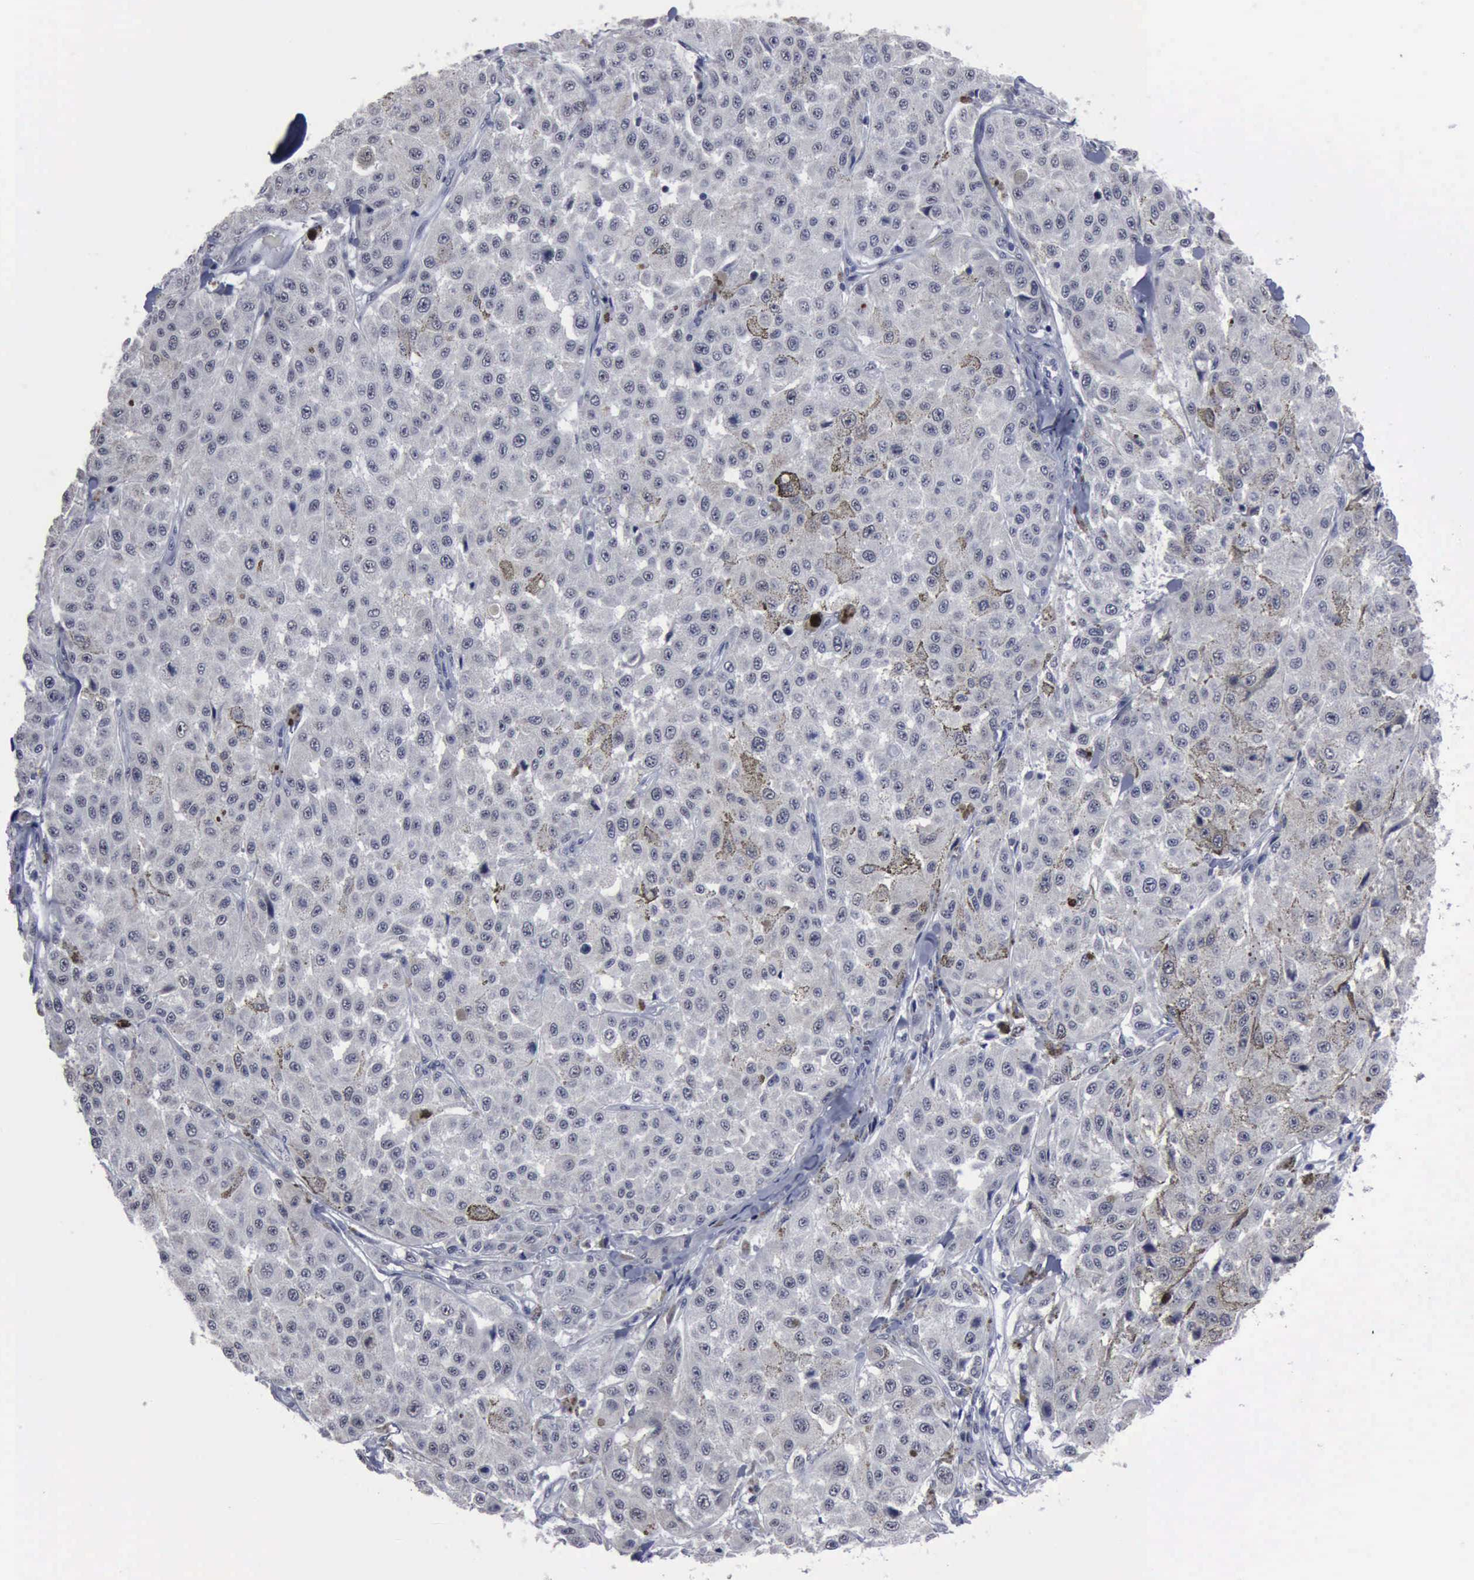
{"staining": {"intensity": "negative", "quantity": "none", "location": "none"}, "tissue": "melanoma", "cell_type": "Tumor cells", "image_type": "cancer", "snomed": [{"axis": "morphology", "description": "Malignant melanoma, NOS"}, {"axis": "topography", "description": "Skin"}], "caption": "High power microscopy photomicrograph of an immunohistochemistry image of malignant melanoma, revealing no significant expression in tumor cells. (Stains: DAB IHC with hematoxylin counter stain, Microscopy: brightfield microscopy at high magnification).", "gene": "BRD1", "patient": {"sex": "female", "age": 64}}